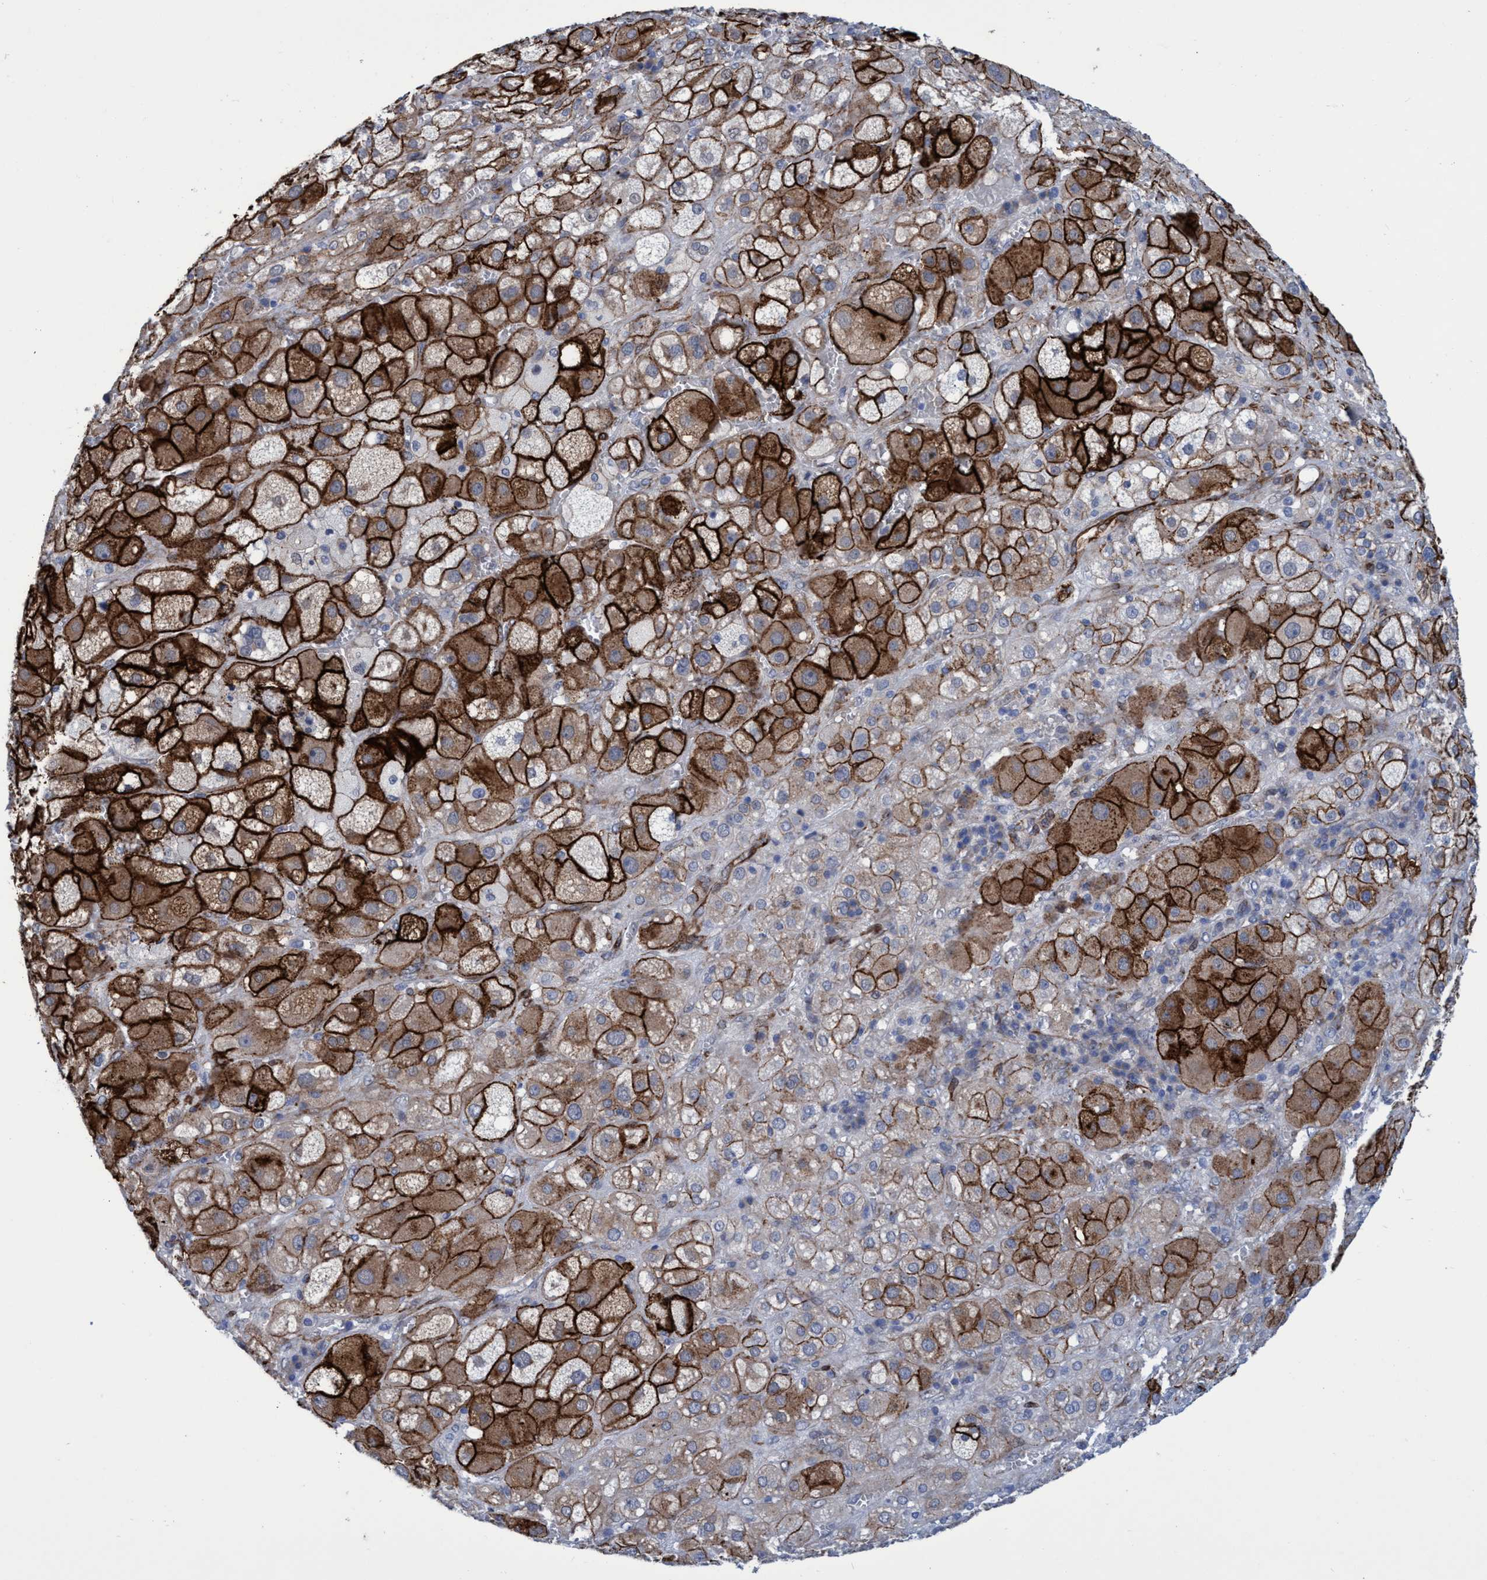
{"staining": {"intensity": "strong", "quantity": ">75%", "location": "cytoplasmic/membranous"}, "tissue": "adrenal gland", "cell_type": "Glandular cells", "image_type": "normal", "snomed": [{"axis": "morphology", "description": "Normal tissue, NOS"}, {"axis": "topography", "description": "Adrenal gland"}], "caption": "A micrograph of adrenal gland stained for a protein displays strong cytoplasmic/membranous brown staining in glandular cells.", "gene": "SLC43A2", "patient": {"sex": "female", "age": 47}}